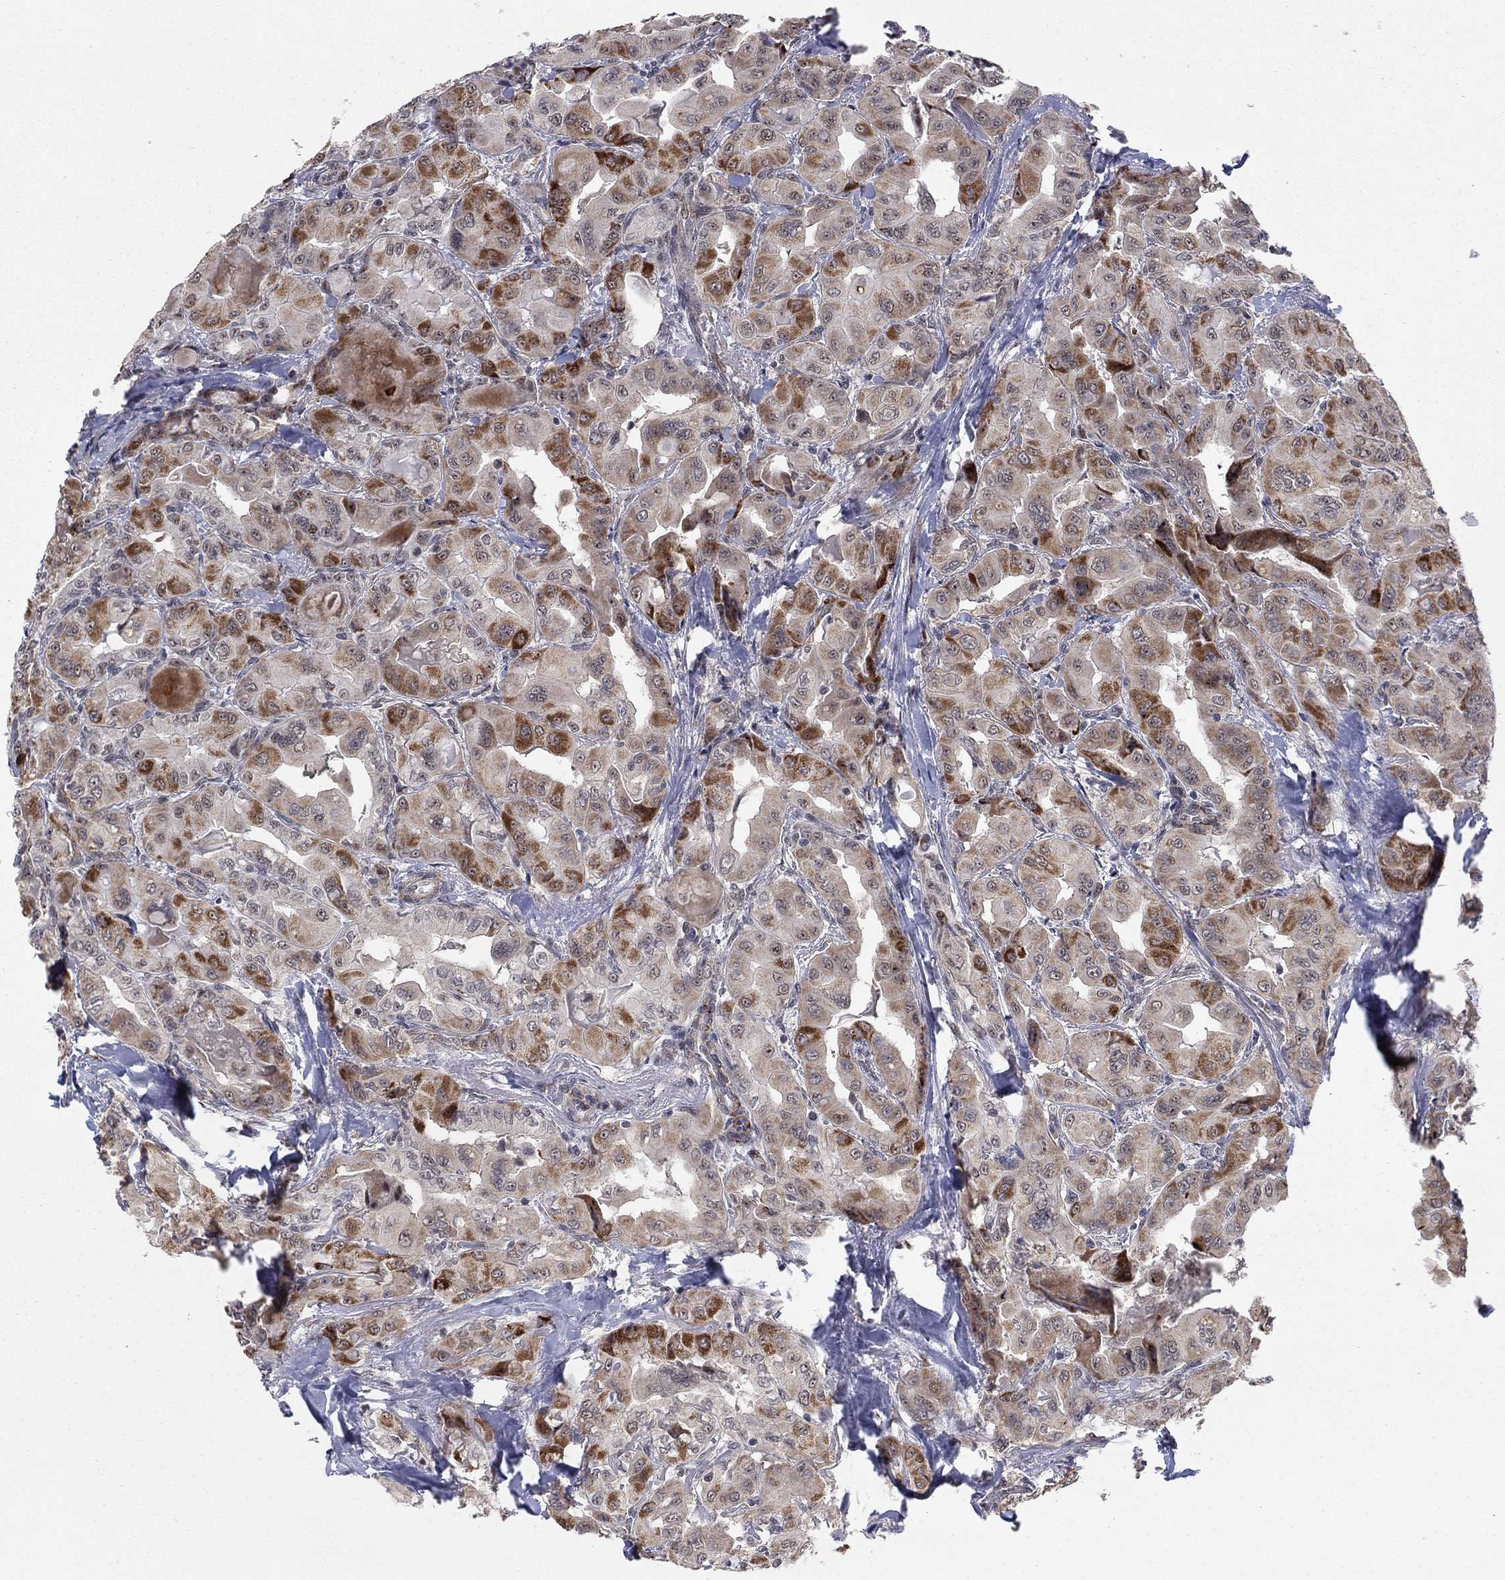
{"staining": {"intensity": "strong", "quantity": "<25%", "location": "cytoplasmic/membranous"}, "tissue": "thyroid cancer", "cell_type": "Tumor cells", "image_type": "cancer", "snomed": [{"axis": "morphology", "description": "Normal tissue, NOS"}, {"axis": "morphology", "description": "Papillary adenocarcinoma, NOS"}, {"axis": "topography", "description": "Thyroid gland"}], "caption": "Papillary adenocarcinoma (thyroid) stained with a brown dye reveals strong cytoplasmic/membranous positive positivity in about <25% of tumor cells.", "gene": "ZNF395", "patient": {"sex": "female", "age": 66}}